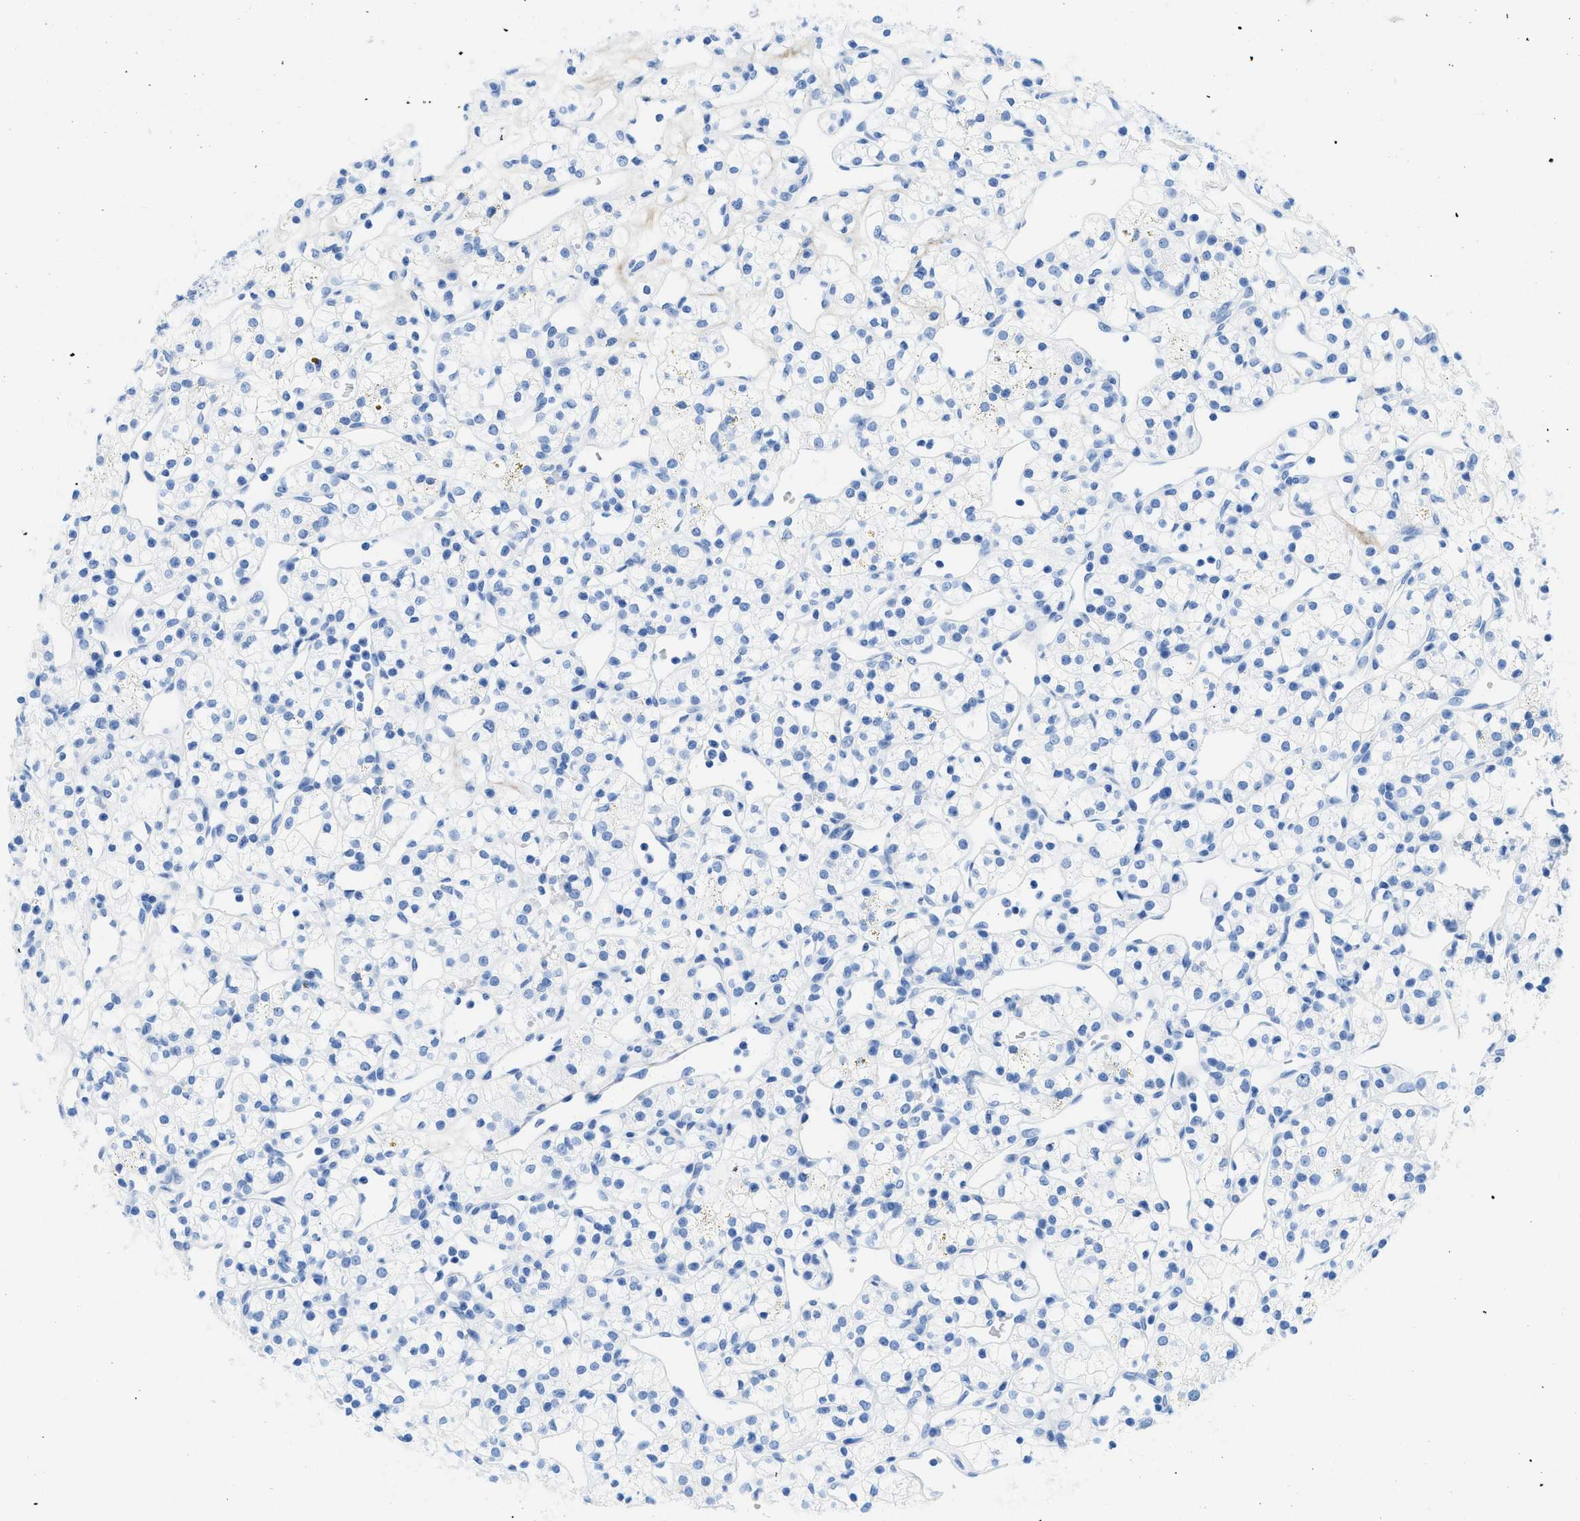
{"staining": {"intensity": "negative", "quantity": "none", "location": "none"}, "tissue": "renal cancer", "cell_type": "Tumor cells", "image_type": "cancer", "snomed": [{"axis": "morphology", "description": "Adenocarcinoma, NOS"}, {"axis": "topography", "description": "Kidney"}], "caption": "This is an immunohistochemistry micrograph of human adenocarcinoma (renal). There is no positivity in tumor cells.", "gene": "COL3A1", "patient": {"sex": "female", "age": 60}}